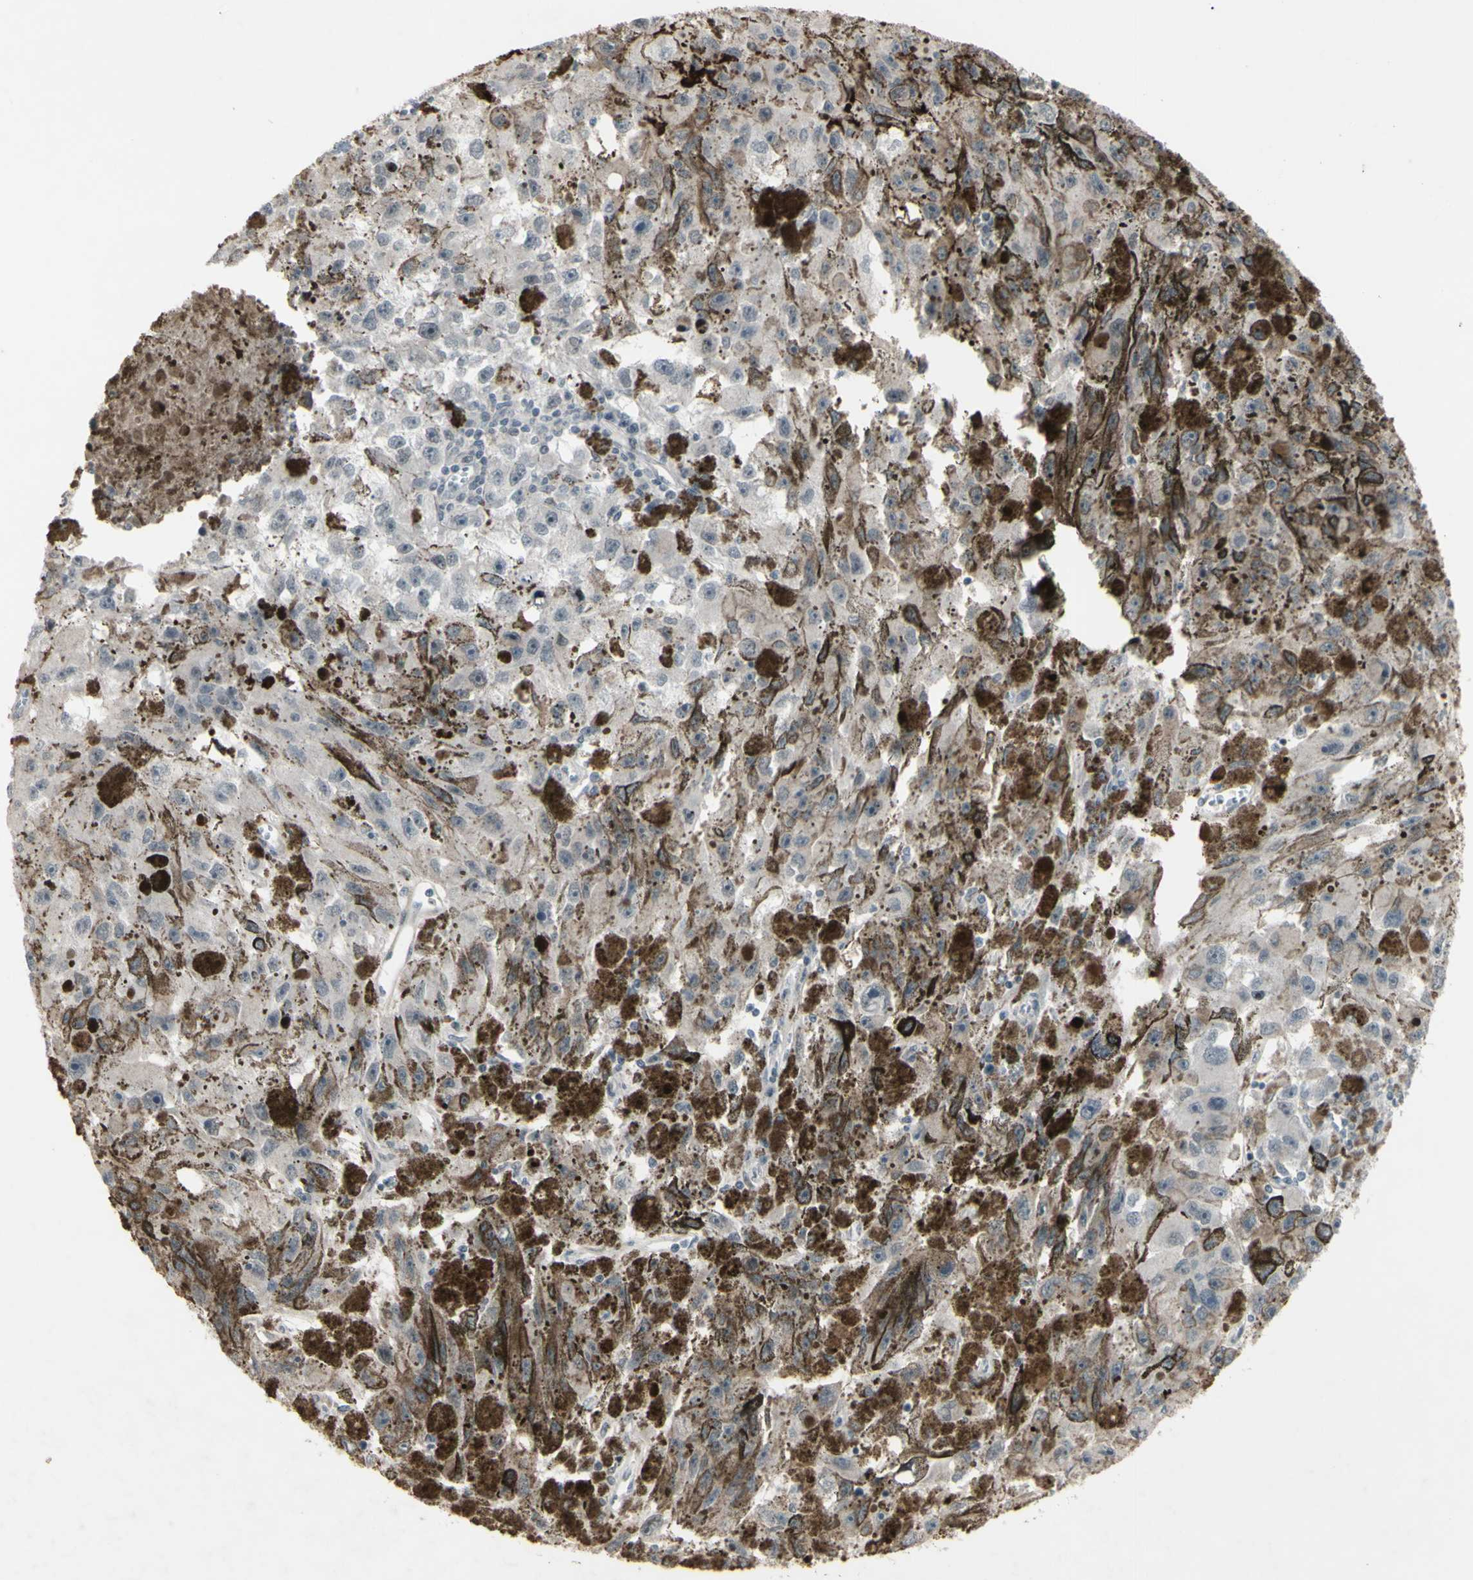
{"staining": {"intensity": "negative", "quantity": "none", "location": "none"}, "tissue": "melanoma", "cell_type": "Tumor cells", "image_type": "cancer", "snomed": [{"axis": "morphology", "description": "Malignant melanoma, NOS"}, {"axis": "topography", "description": "Skin"}], "caption": "Immunohistochemistry image of human melanoma stained for a protein (brown), which displays no positivity in tumor cells.", "gene": "SUPT6H", "patient": {"sex": "female", "age": 104}}